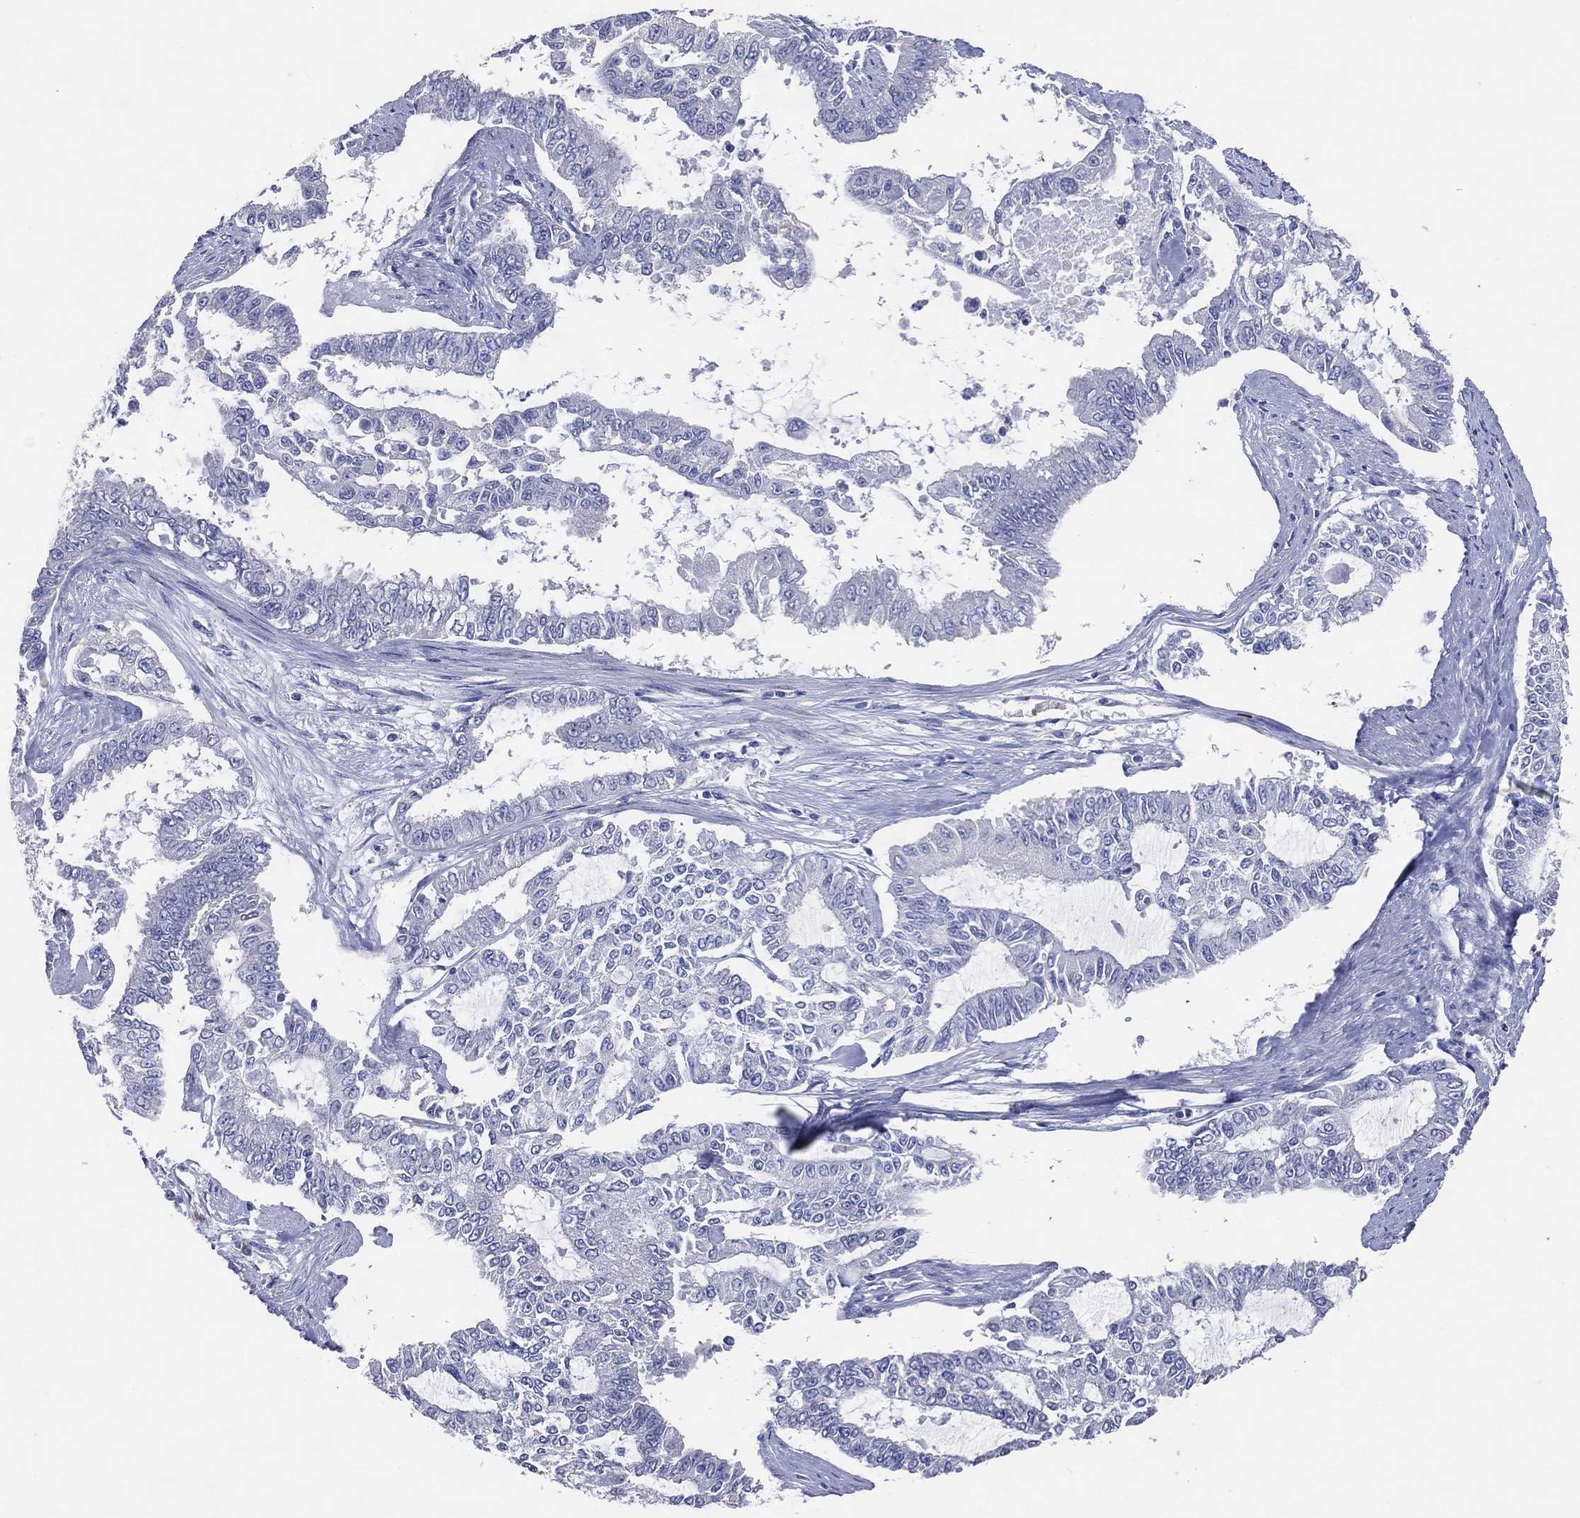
{"staining": {"intensity": "negative", "quantity": "none", "location": "none"}, "tissue": "endometrial cancer", "cell_type": "Tumor cells", "image_type": "cancer", "snomed": [{"axis": "morphology", "description": "Adenocarcinoma, NOS"}, {"axis": "topography", "description": "Uterus"}], "caption": "Immunohistochemical staining of endometrial adenocarcinoma exhibits no significant positivity in tumor cells.", "gene": "DNAH6", "patient": {"sex": "female", "age": 59}}